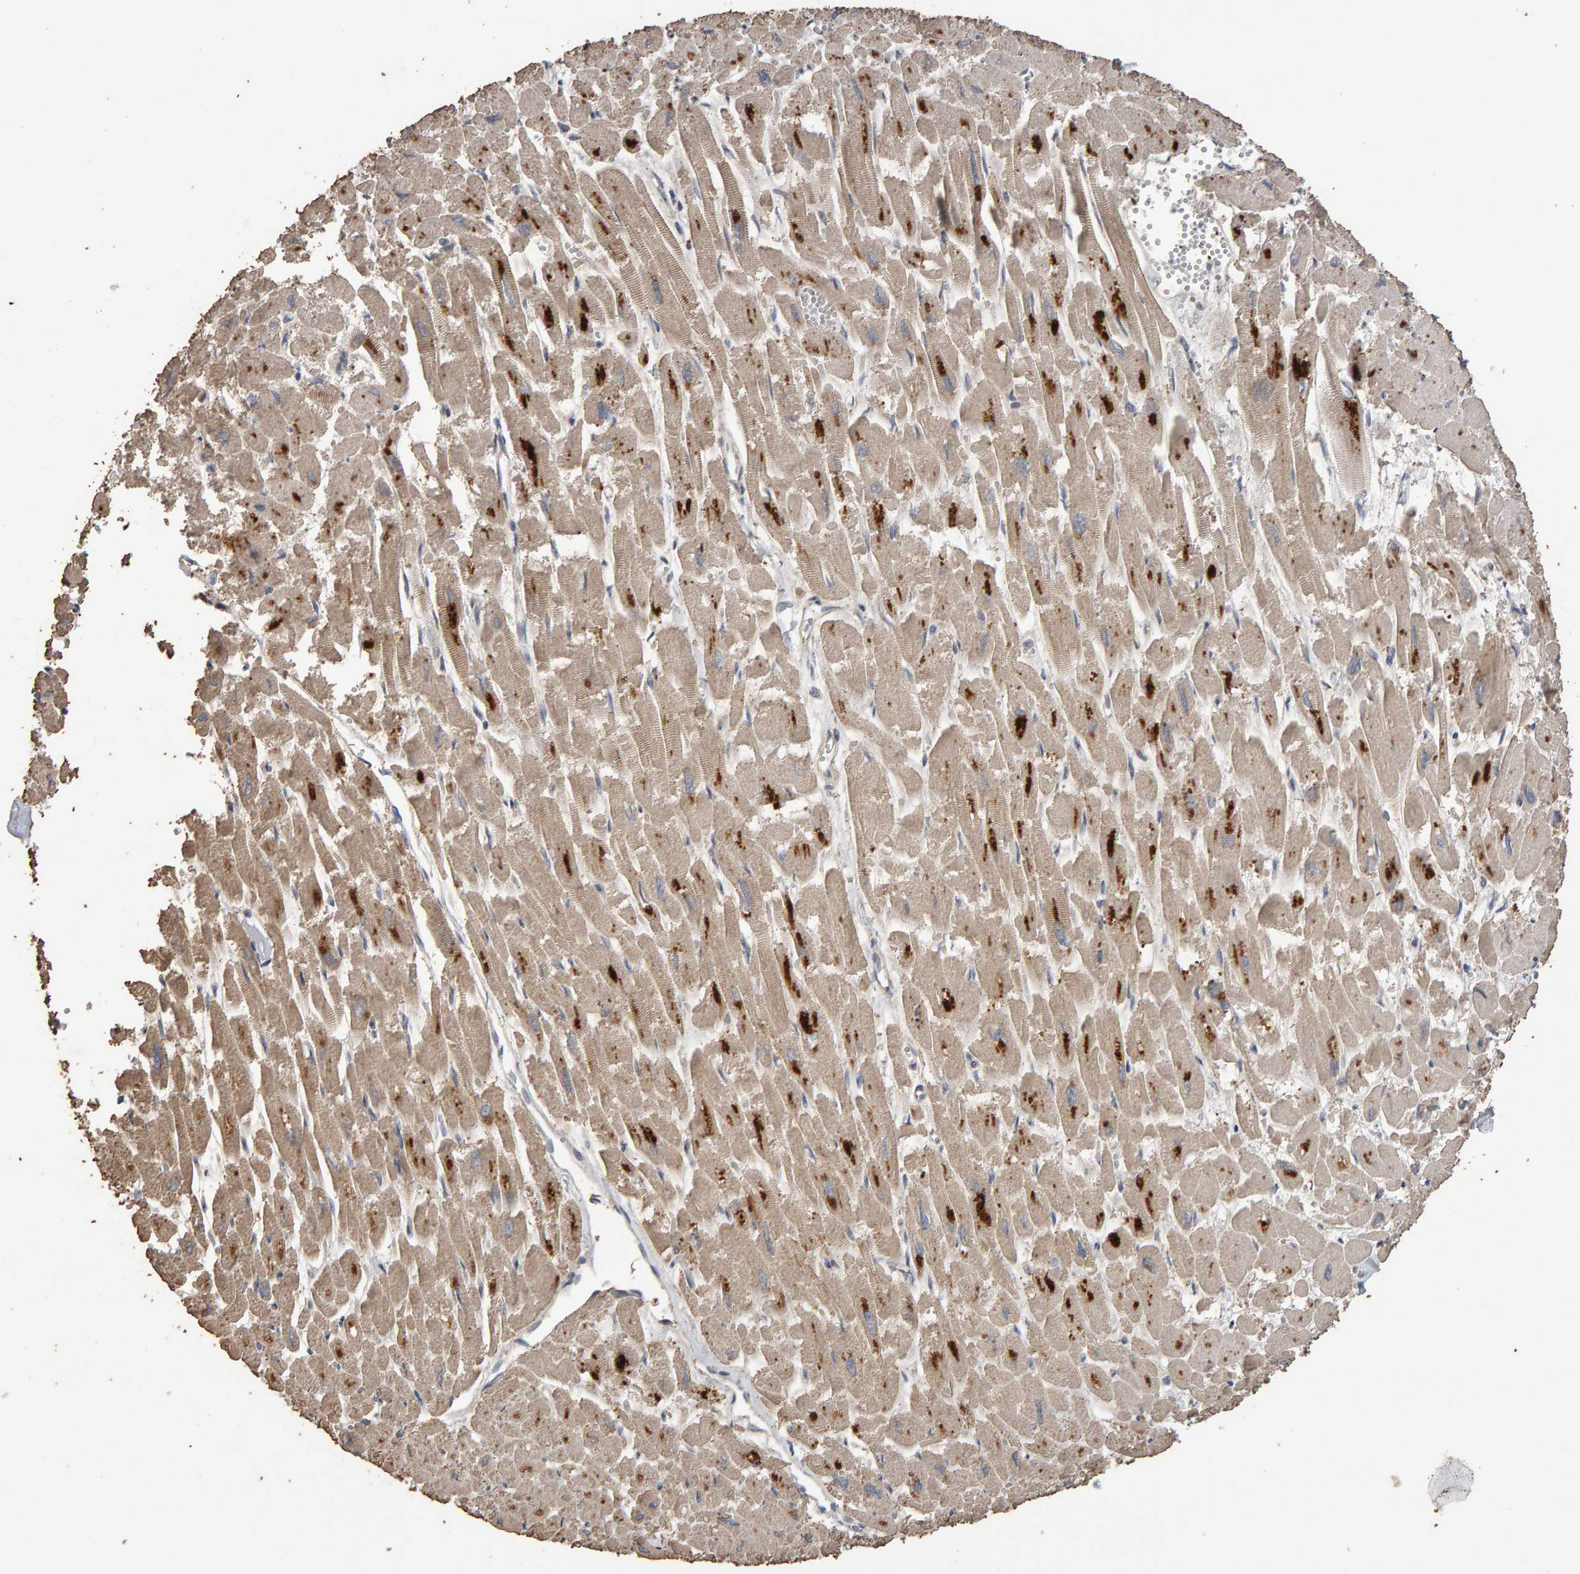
{"staining": {"intensity": "strong", "quantity": "25%-75%", "location": "cytoplasmic/membranous"}, "tissue": "heart muscle", "cell_type": "Cardiomyocytes", "image_type": "normal", "snomed": [{"axis": "morphology", "description": "Normal tissue, NOS"}, {"axis": "topography", "description": "Heart"}], "caption": "An IHC histopathology image of unremarkable tissue is shown. Protein staining in brown labels strong cytoplasmic/membranous positivity in heart muscle within cardiomyocytes. (brown staining indicates protein expression, while blue staining denotes nuclei).", "gene": "COASY", "patient": {"sex": "male", "age": 54}}